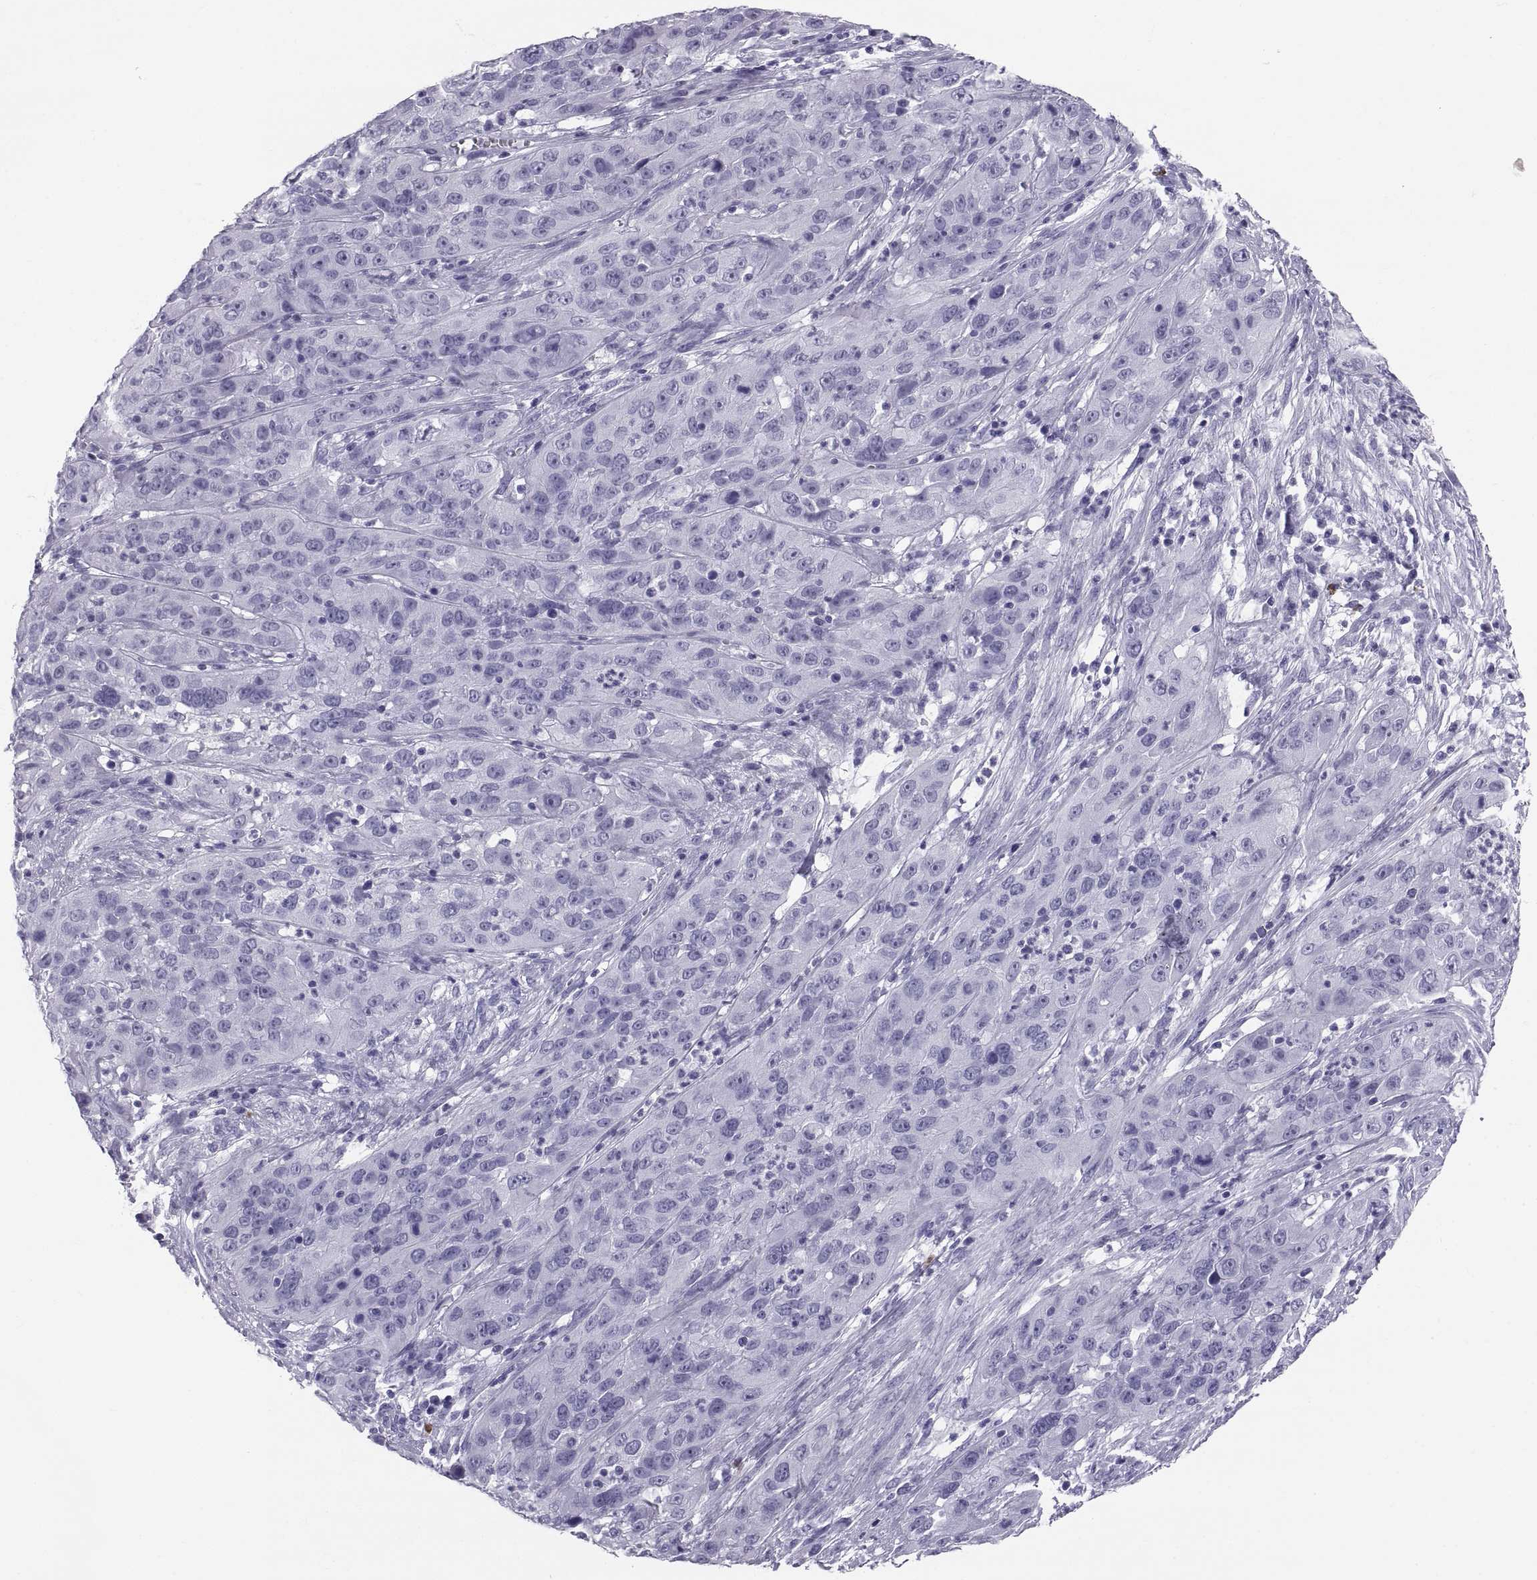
{"staining": {"intensity": "negative", "quantity": "none", "location": "none"}, "tissue": "cervical cancer", "cell_type": "Tumor cells", "image_type": "cancer", "snomed": [{"axis": "morphology", "description": "Squamous cell carcinoma, NOS"}, {"axis": "topography", "description": "Cervix"}], "caption": "High magnification brightfield microscopy of cervical cancer (squamous cell carcinoma) stained with DAB (3,3'-diaminobenzidine) (brown) and counterstained with hematoxylin (blue): tumor cells show no significant positivity.", "gene": "CT47A10", "patient": {"sex": "female", "age": 32}}